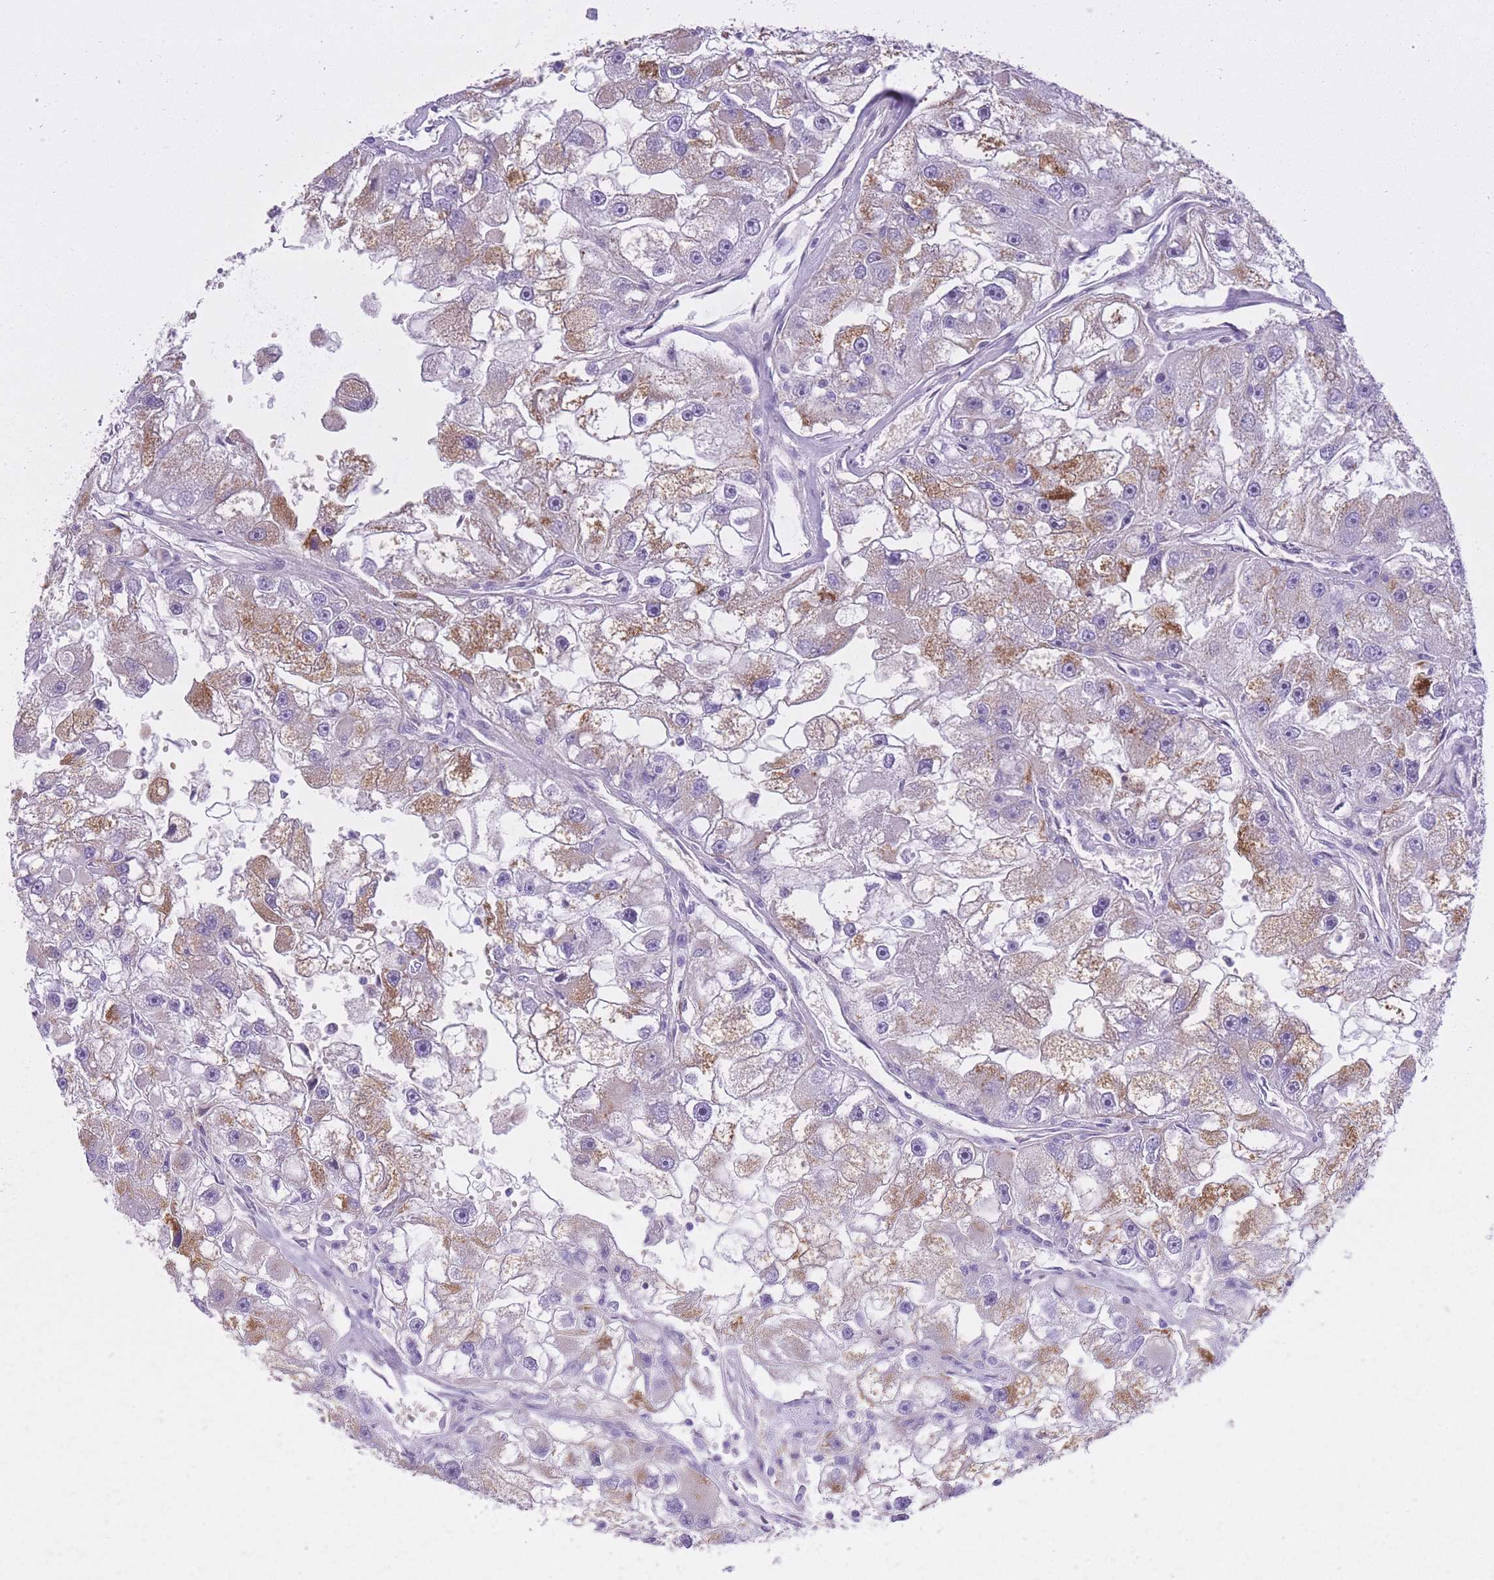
{"staining": {"intensity": "moderate", "quantity": "<25%", "location": "cytoplasmic/membranous"}, "tissue": "renal cancer", "cell_type": "Tumor cells", "image_type": "cancer", "snomed": [{"axis": "morphology", "description": "Adenocarcinoma, NOS"}, {"axis": "topography", "description": "Kidney"}], "caption": "Renal adenocarcinoma was stained to show a protein in brown. There is low levels of moderate cytoplasmic/membranous staining in about <25% of tumor cells.", "gene": "MEIOSIN", "patient": {"sex": "male", "age": 63}}